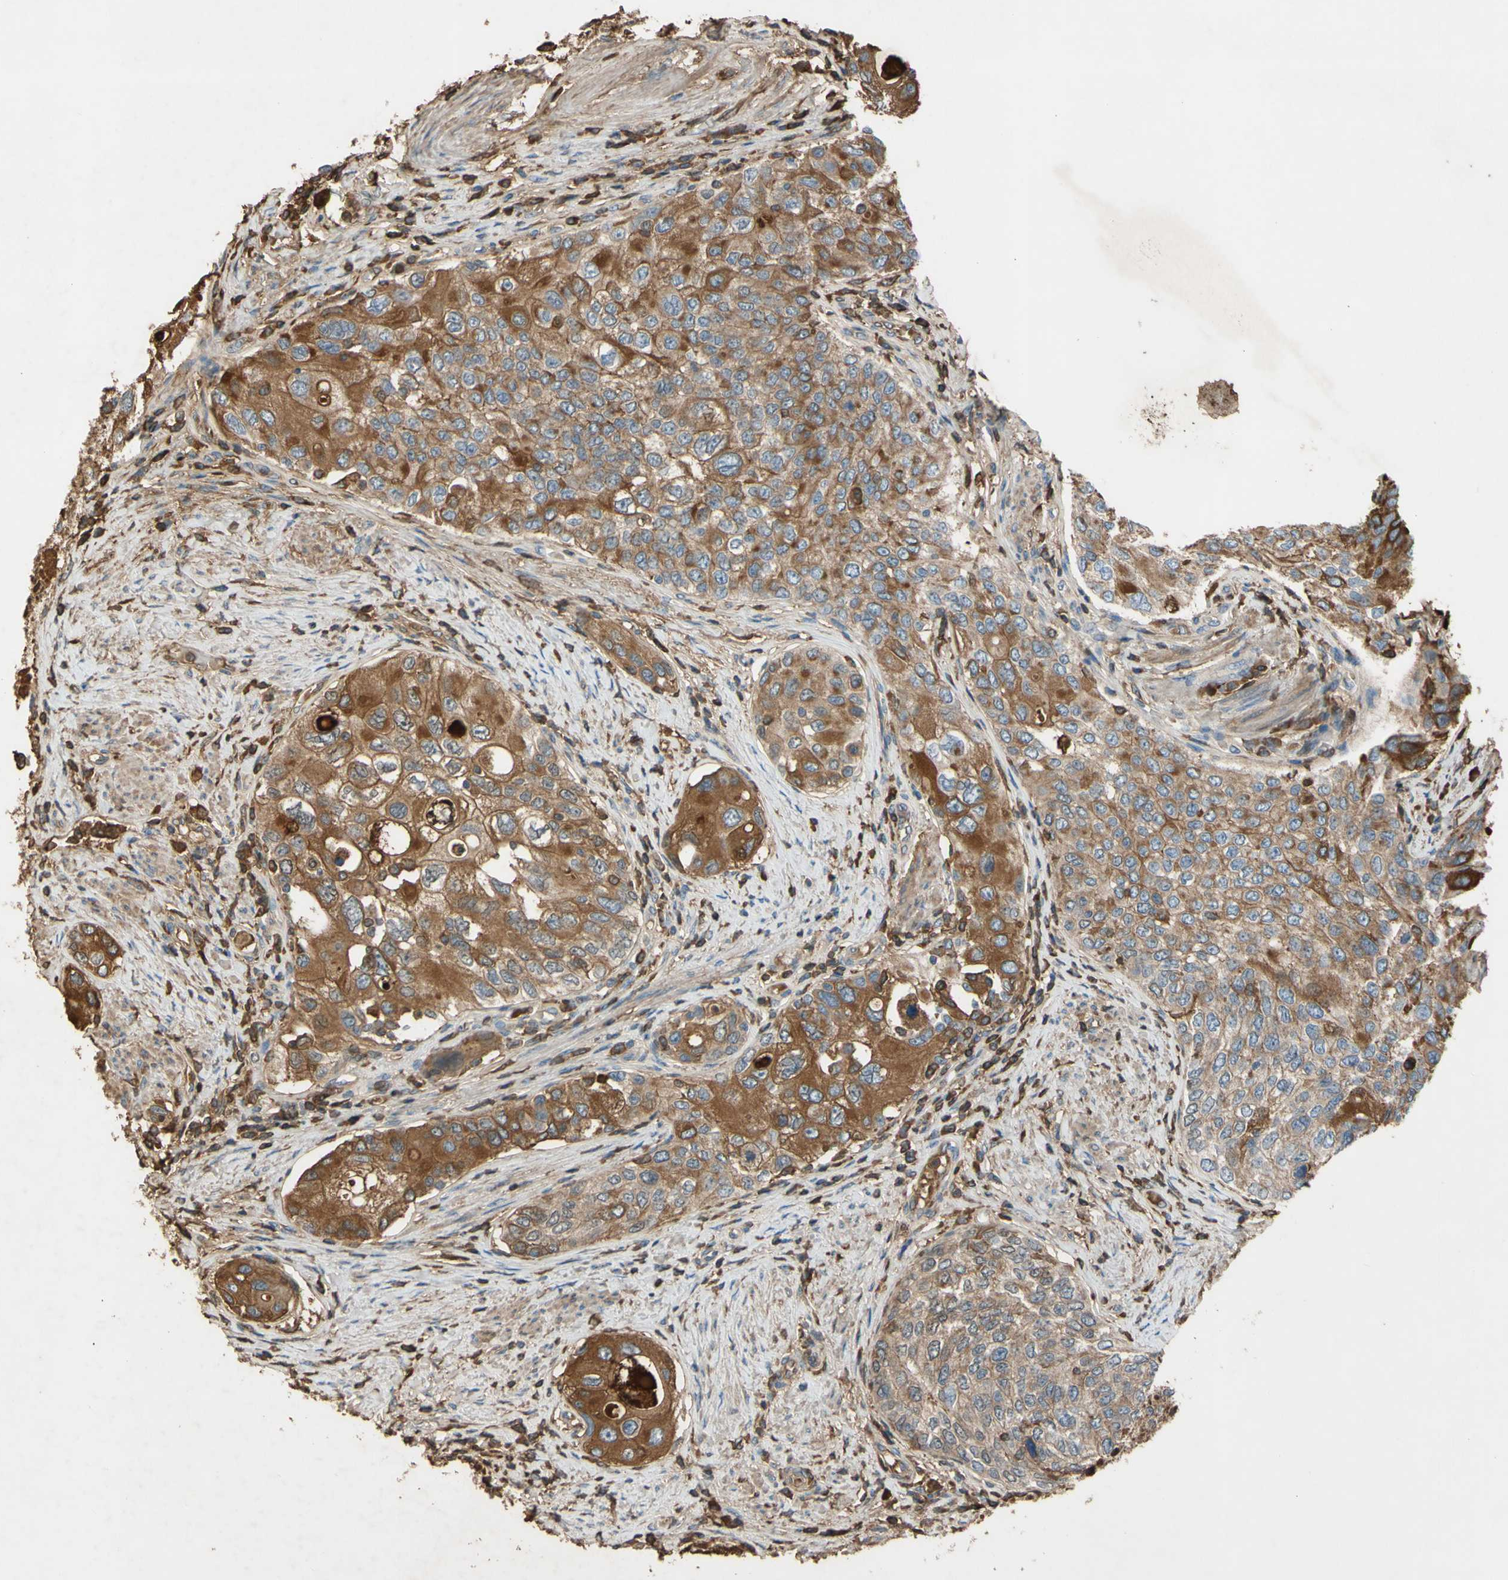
{"staining": {"intensity": "moderate", "quantity": ">75%", "location": "cytoplasmic/membranous"}, "tissue": "urothelial cancer", "cell_type": "Tumor cells", "image_type": "cancer", "snomed": [{"axis": "morphology", "description": "Urothelial carcinoma, High grade"}, {"axis": "topography", "description": "Urinary bladder"}], "caption": "Human urothelial cancer stained for a protein (brown) shows moderate cytoplasmic/membranous positive expression in approximately >75% of tumor cells.", "gene": "TIMP2", "patient": {"sex": "female", "age": 56}}